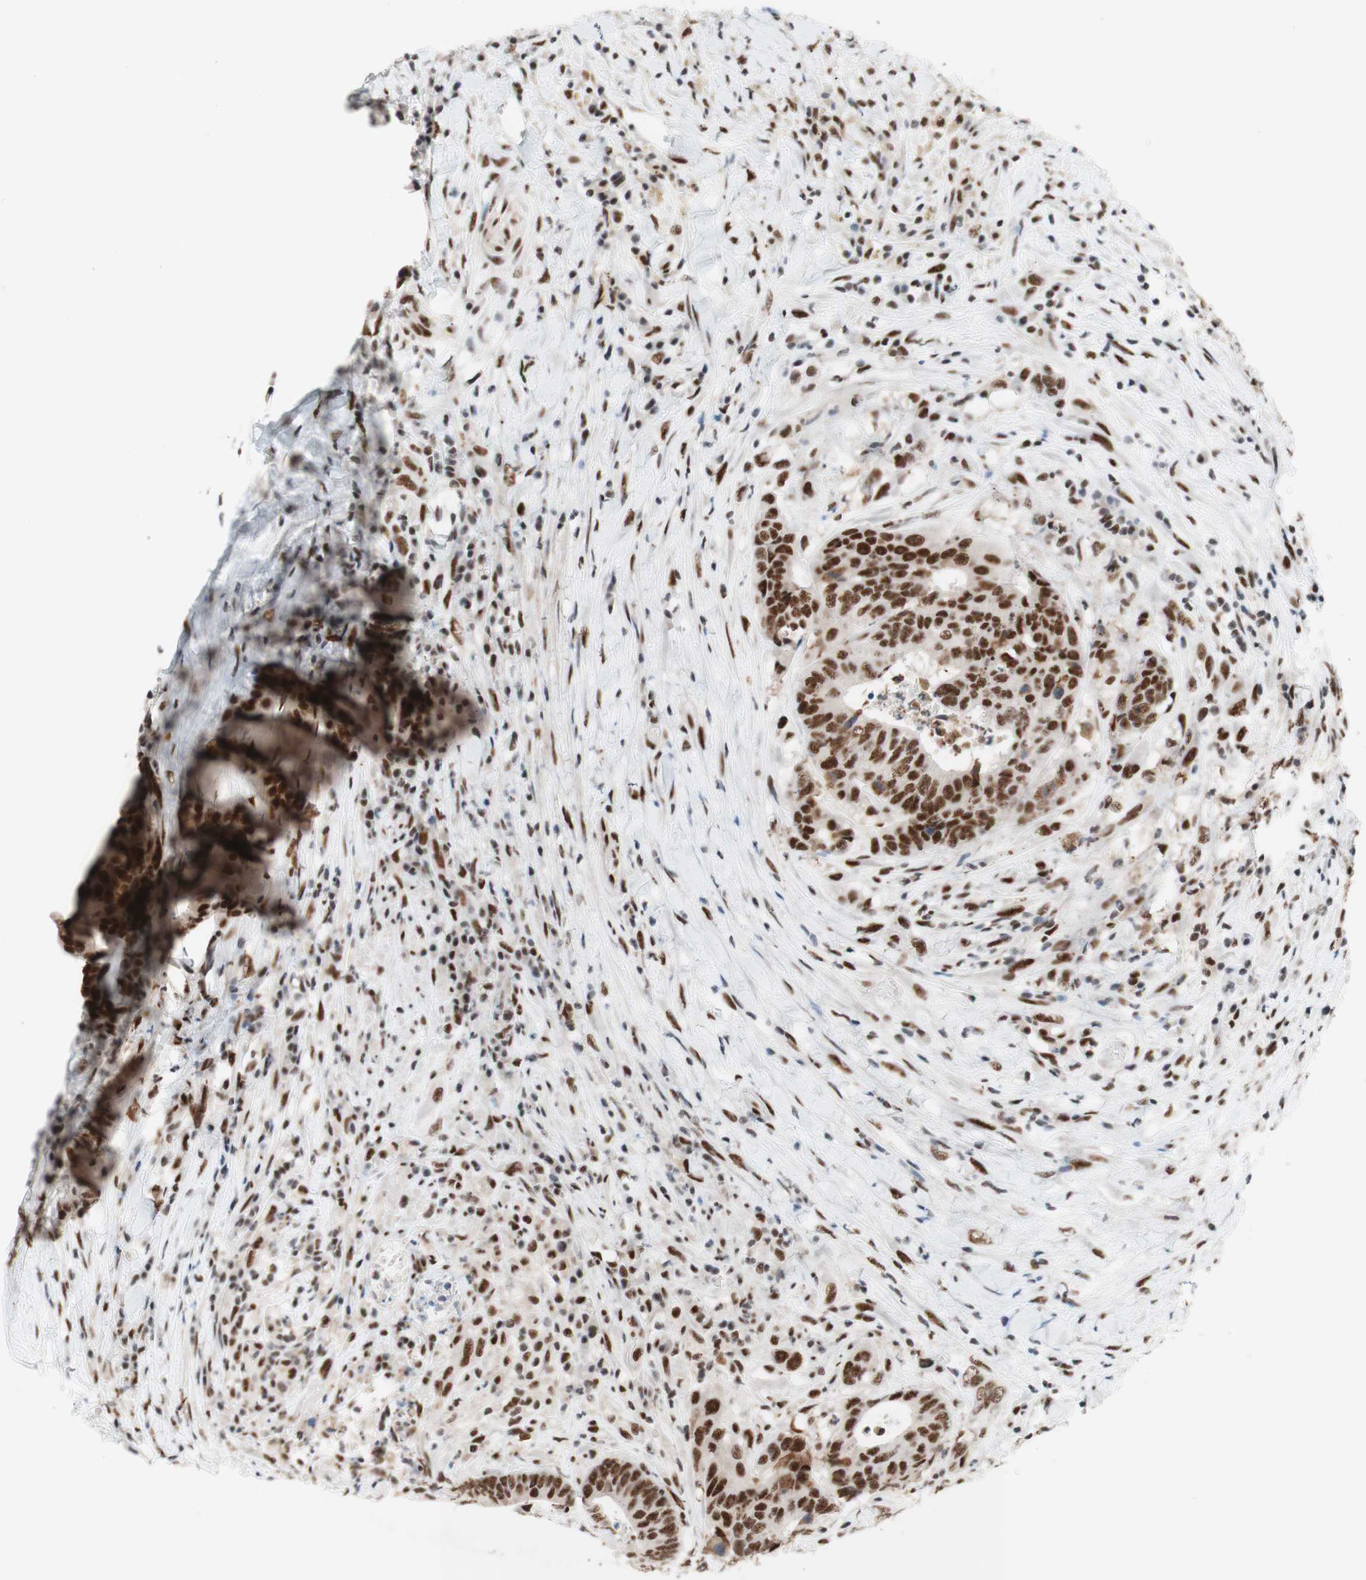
{"staining": {"intensity": "strong", "quantity": ">75%", "location": "nuclear"}, "tissue": "colorectal cancer", "cell_type": "Tumor cells", "image_type": "cancer", "snomed": [{"axis": "morphology", "description": "Adenocarcinoma, NOS"}, {"axis": "topography", "description": "Rectum"}], "caption": "IHC histopathology image of neoplastic tissue: adenocarcinoma (colorectal) stained using immunohistochemistry demonstrates high levels of strong protein expression localized specifically in the nuclear of tumor cells, appearing as a nuclear brown color.", "gene": "PRPF19", "patient": {"sex": "male", "age": 72}}